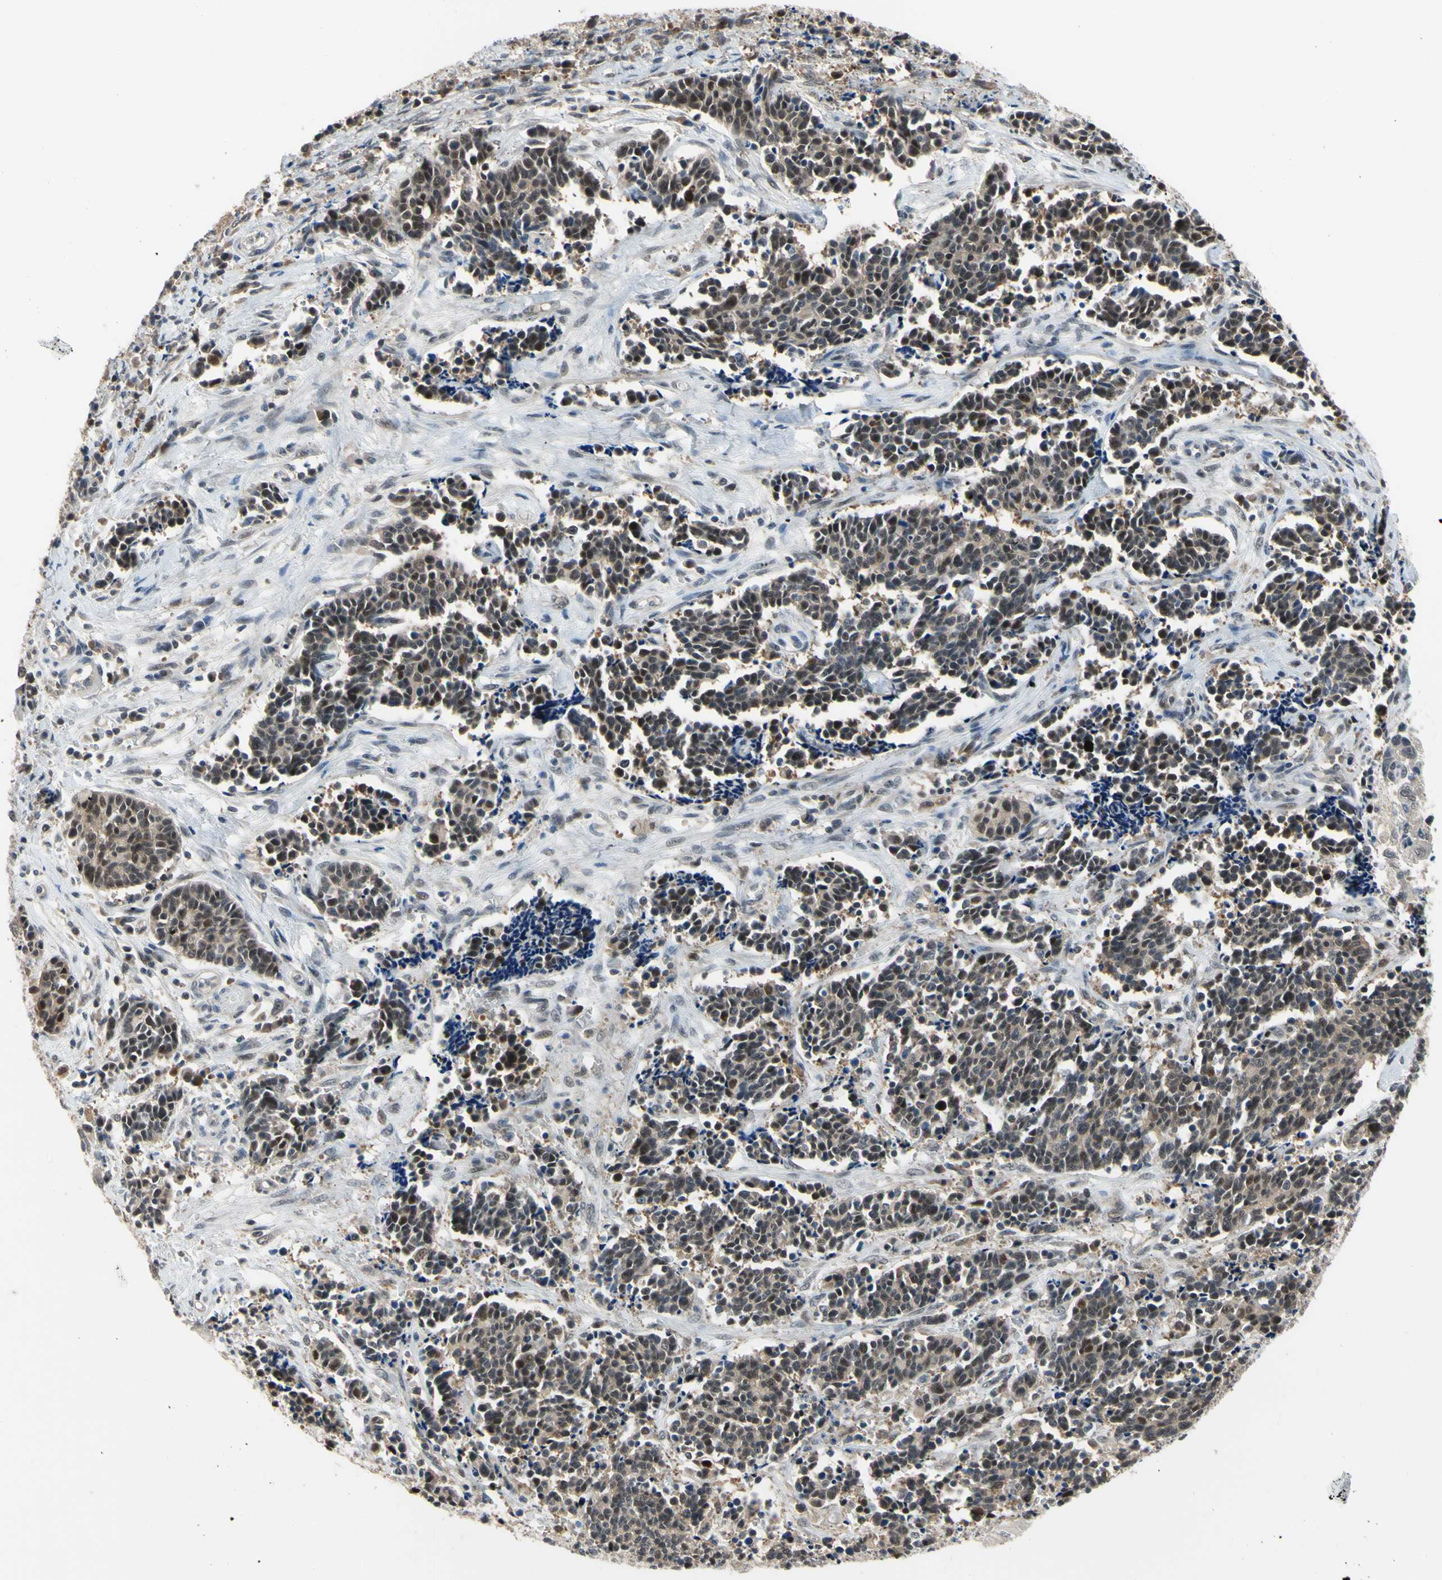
{"staining": {"intensity": "moderate", "quantity": "25%-75%", "location": "cytoplasmic/membranous,nuclear"}, "tissue": "cervical cancer", "cell_type": "Tumor cells", "image_type": "cancer", "snomed": [{"axis": "morphology", "description": "Squamous cell carcinoma, NOS"}, {"axis": "topography", "description": "Cervix"}], "caption": "High-magnification brightfield microscopy of cervical cancer (squamous cell carcinoma) stained with DAB (3,3'-diaminobenzidine) (brown) and counterstained with hematoxylin (blue). tumor cells exhibit moderate cytoplasmic/membranous and nuclear positivity is present in approximately25%-75% of cells.", "gene": "HSPA4", "patient": {"sex": "female", "age": 35}}